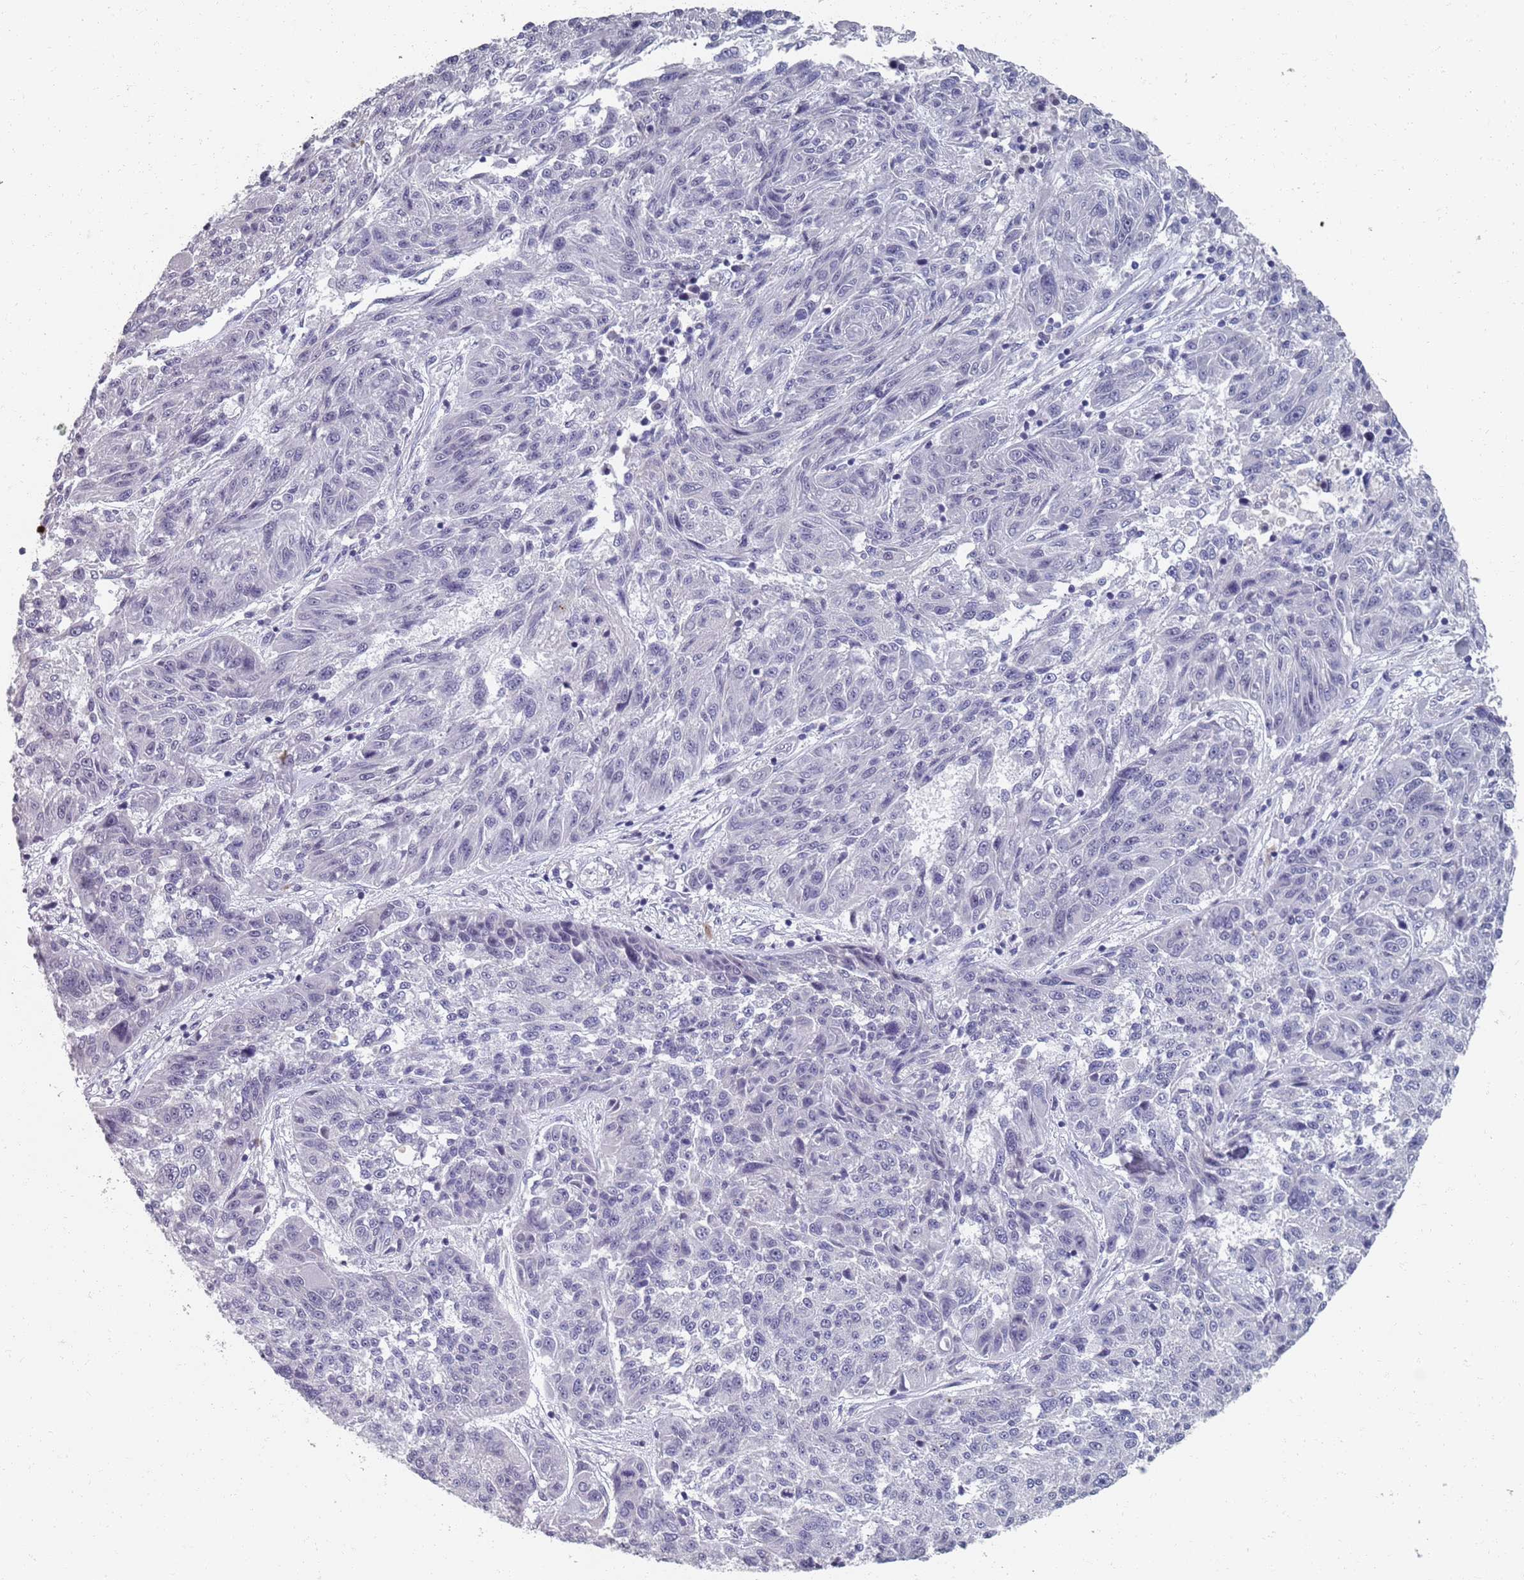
{"staining": {"intensity": "negative", "quantity": "none", "location": "none"}, "tissue": "melanoma", "cell_type": "Tumor cells", "image_type": "cancer", "snomed": [{"axis": "morphology", "description": "Malignant melanoma, NOS"}, {"axis": "topography", "description": "Skin"}], "caption": "This is an immunohistochemistry photomicrograph of malignant melanoma. There is no expression in tumor cells.", "gene": "SAMD1", "patient": {"sex": "male", "age": 53}}